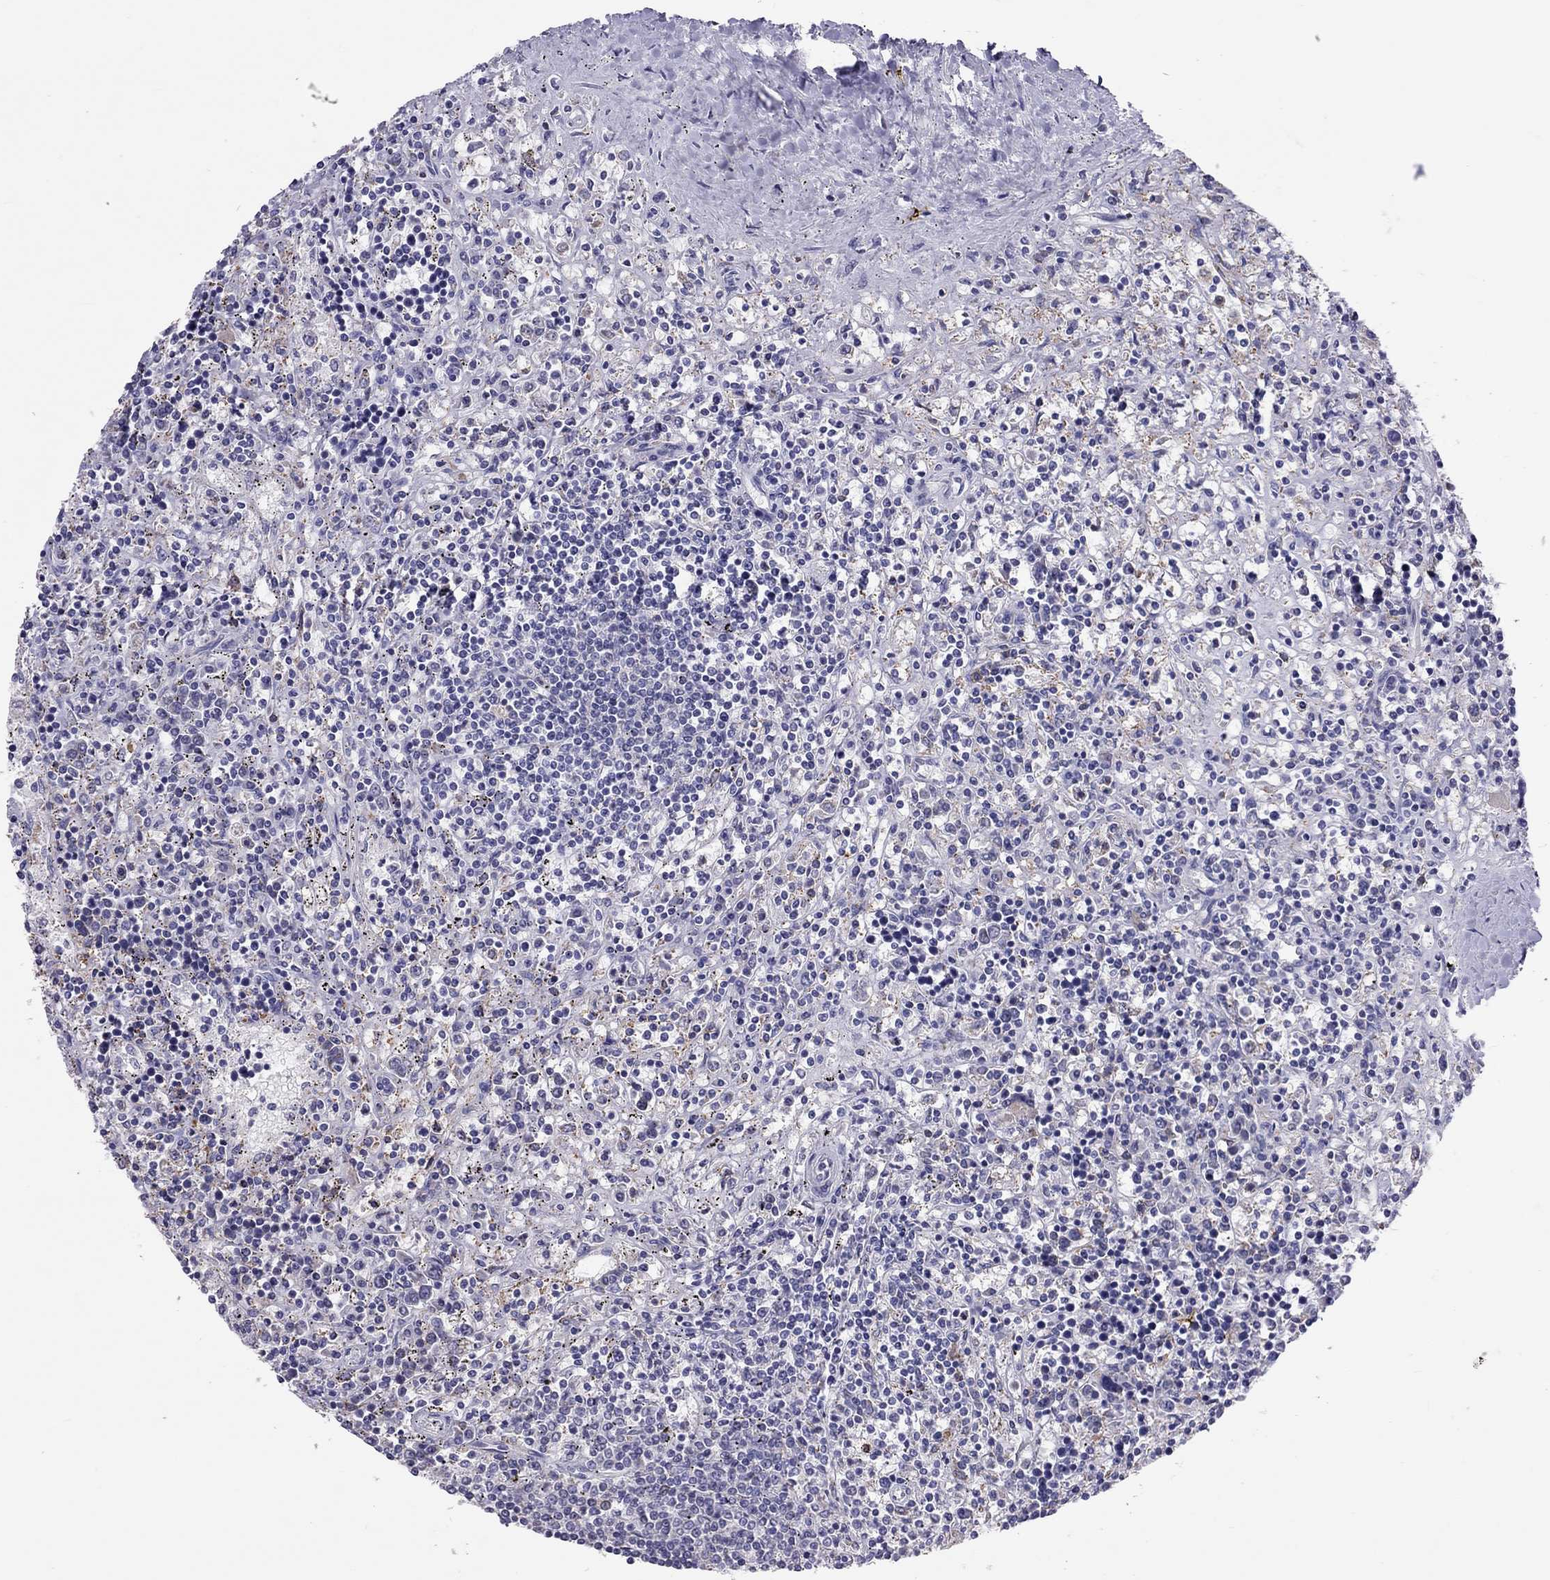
{"staining": {"intensity": "negative", "quantity": "none", "location": "none"}, "tissue": "lymphoma", "cell_type": "Tumor cells", "image_type": "cancer", "snomed": [{"axis": "morphology", "description": "Malignant lymphoma, non-Hodgkin's type, Low grade"}, {"axis": "topography", "description": "Spleen"}], "caption": "Micrograph shows no significant protein positivity in tumor cells of low-grade malignant lymphoma, non-Hodgkin's type. Nuclei are stained in blue.", "gene": "ADORA2A", "patient": {"sex": "male", "age": 62}}